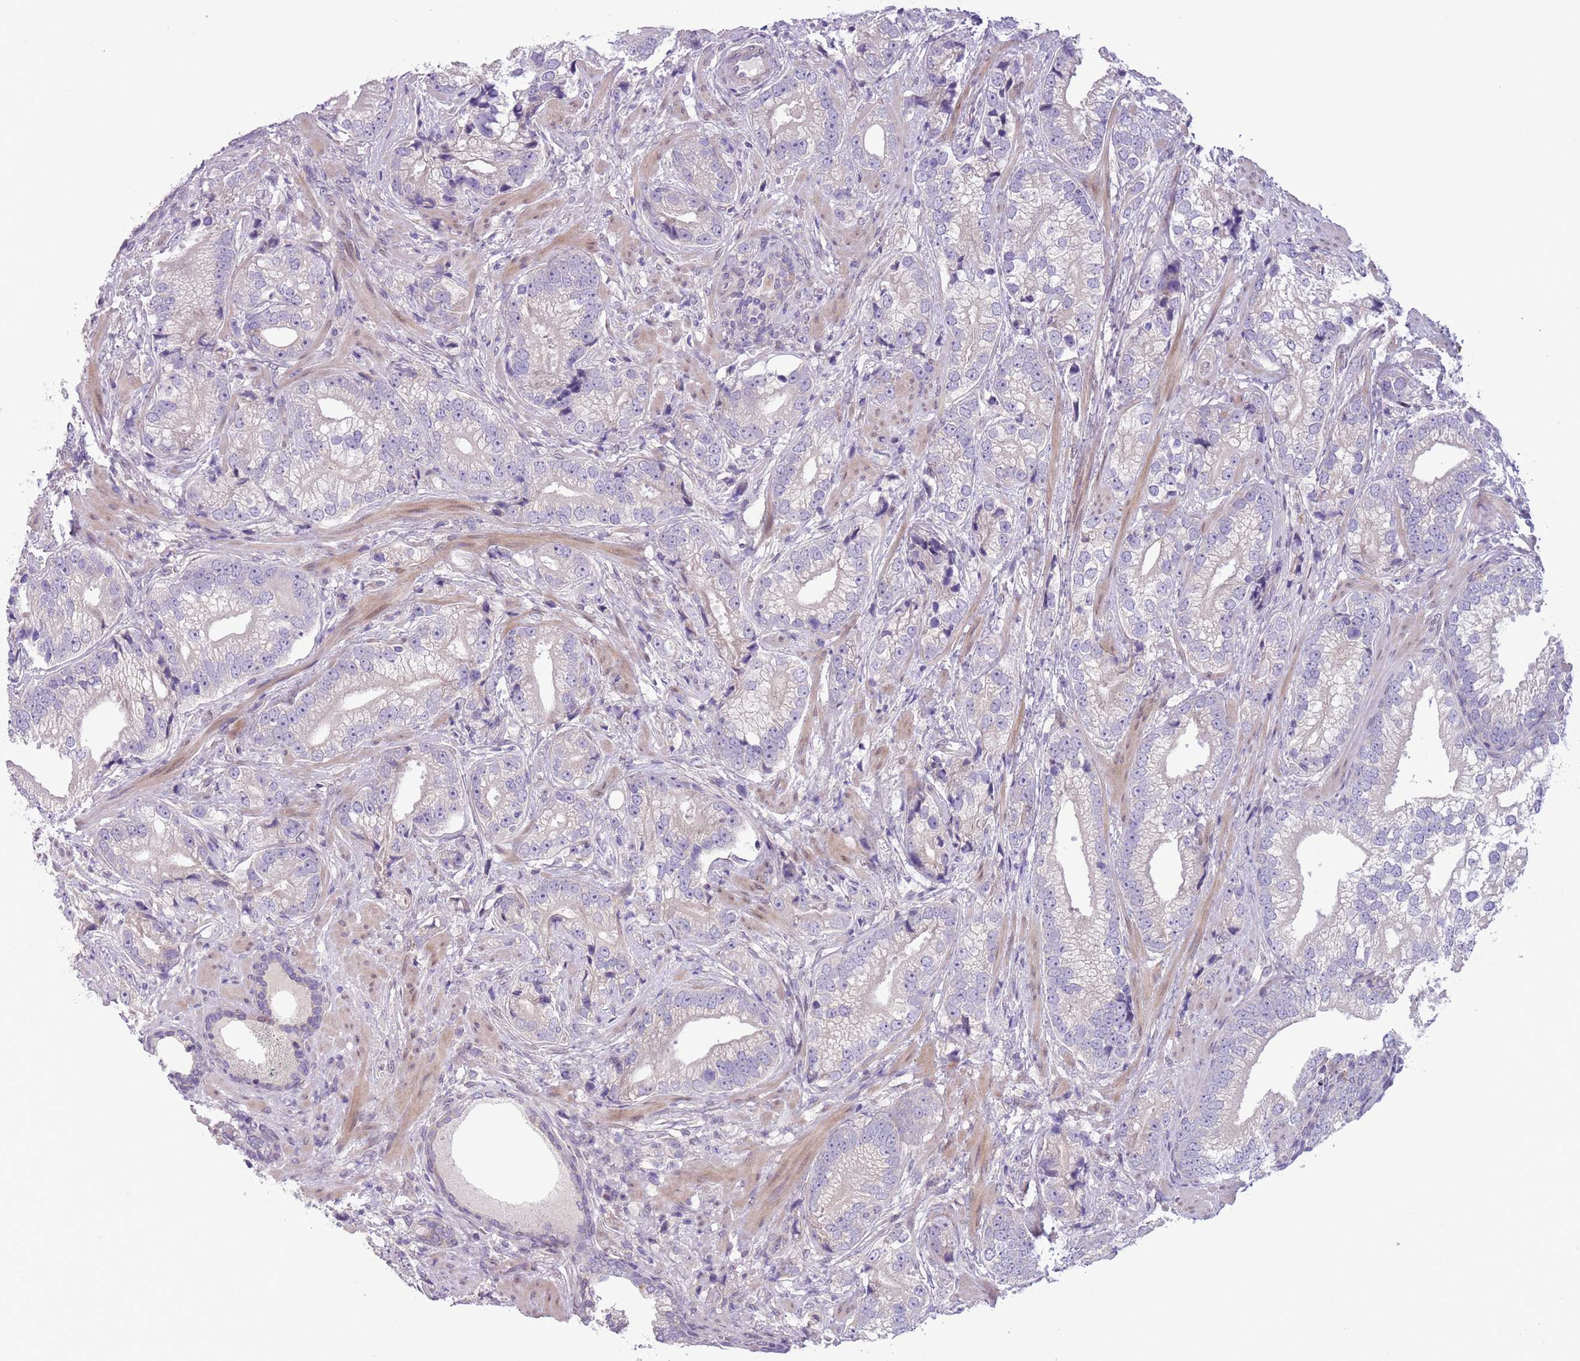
{"staining": {"intensity": "negative", "quantity": "none", "location": "none"}, "tissue": "prostate cancer", "cell_type": "Tumor cells", "image_type": "cancer", "snomed": [{"axis": "morphology", "description": "Adenocarcinoma, High grade"}, {"axis": "topography", "description": "Prostate"}], "caption": "The image shows no significant staining in tumor cells of prostate cancer (high-grade adenocarcinoma).", "gene": "CCND2", "patient": {"sex": "male", "age": 75}}